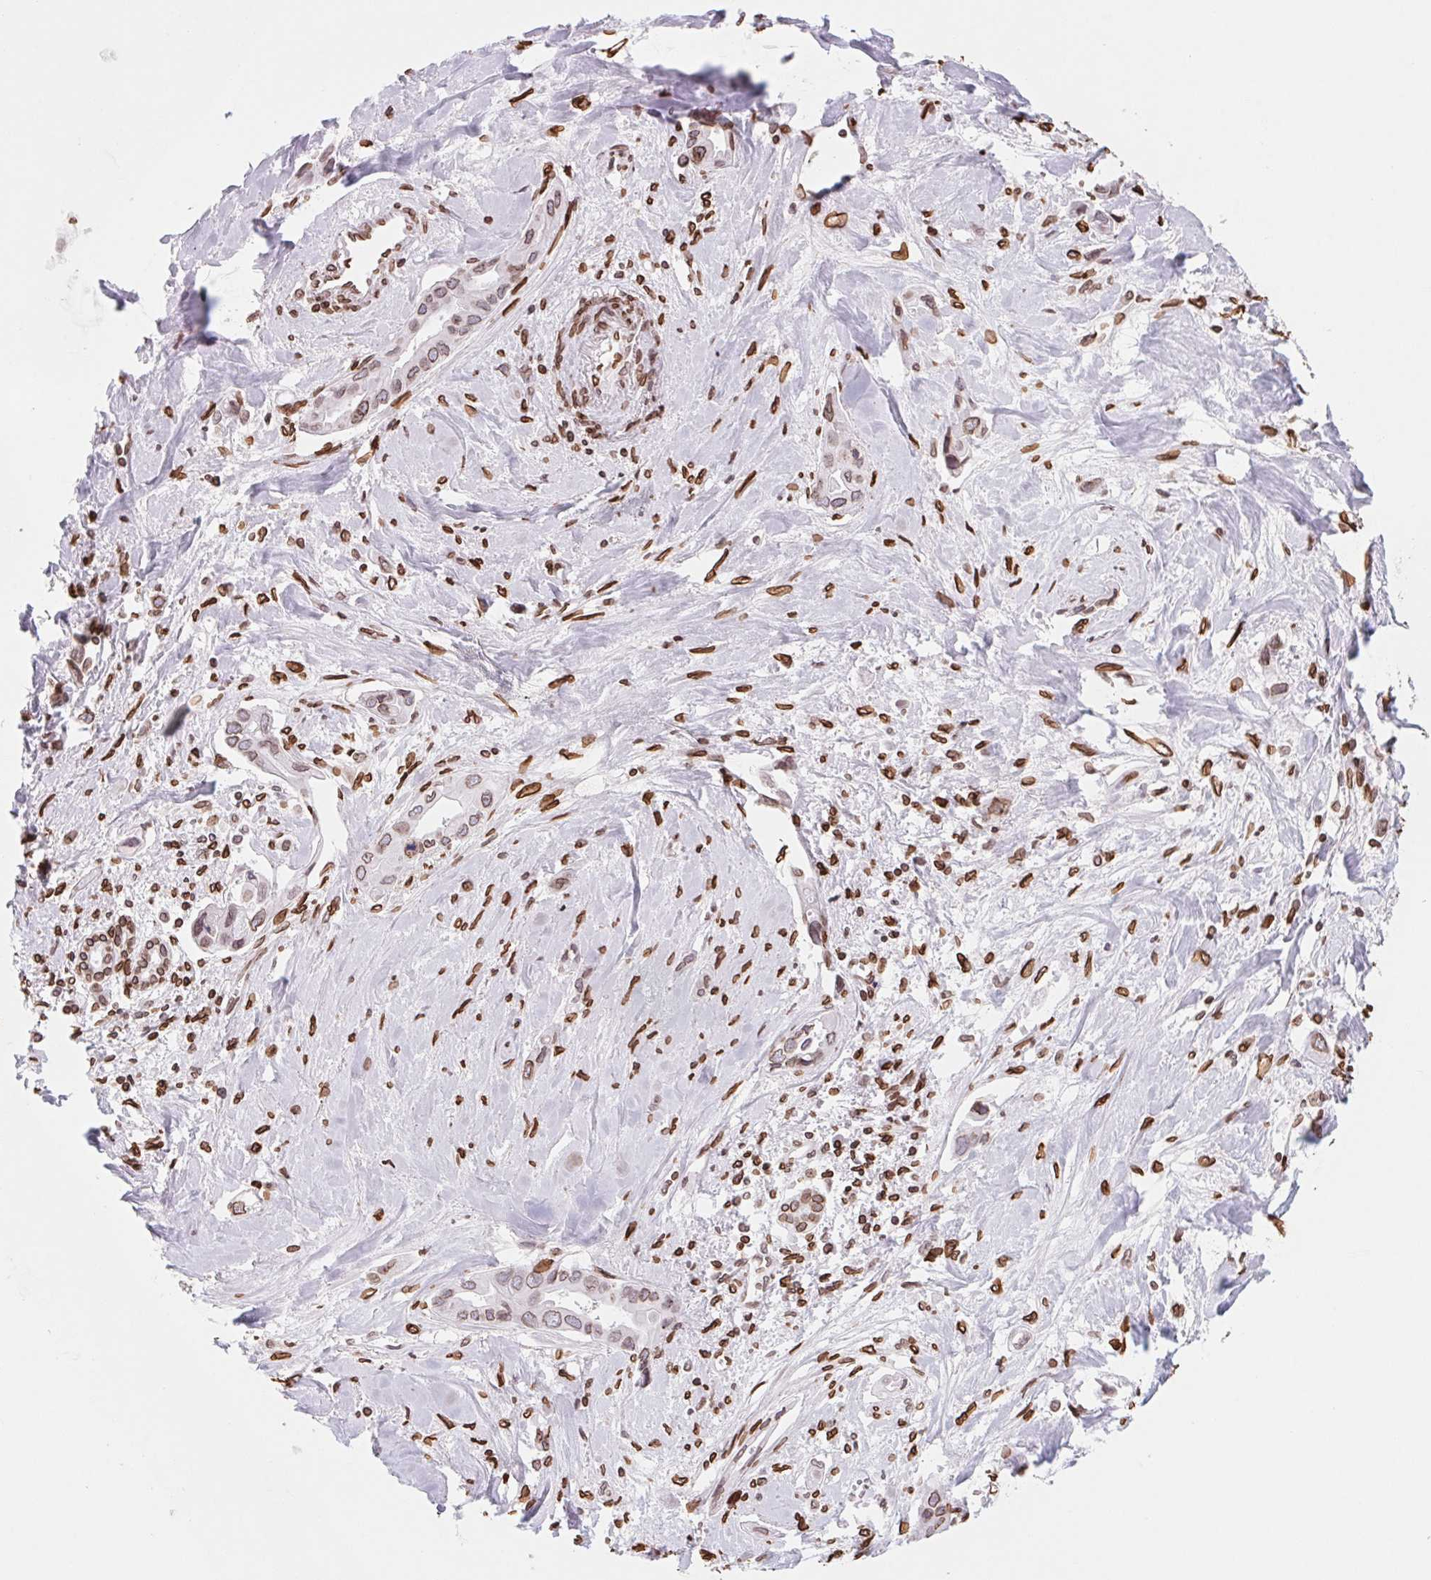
{"staining": {"intensity": "moderate", "quantity": ">75%", "location": "cytoplasmic/membranous,nuclear"}, "tissue": "liver cancer", "cell_type": "Tumor cells", "image_type": "cancer", "snomed": [{"axis": "morphology", "description": "Cholangiocarcinoma"}, {"axis": "topography", "description": "Liver"}], "caption": "This histopathology image shows liver cancer stained with IHC to label a protein in brown. The cytoplasmic/membranous and nuclear of tumor cells show moderate positivity for the protein. Nuclei are counter-stained blue.", "gene": "LMNB2", "patient": {"sex": "female", "age": 64}}